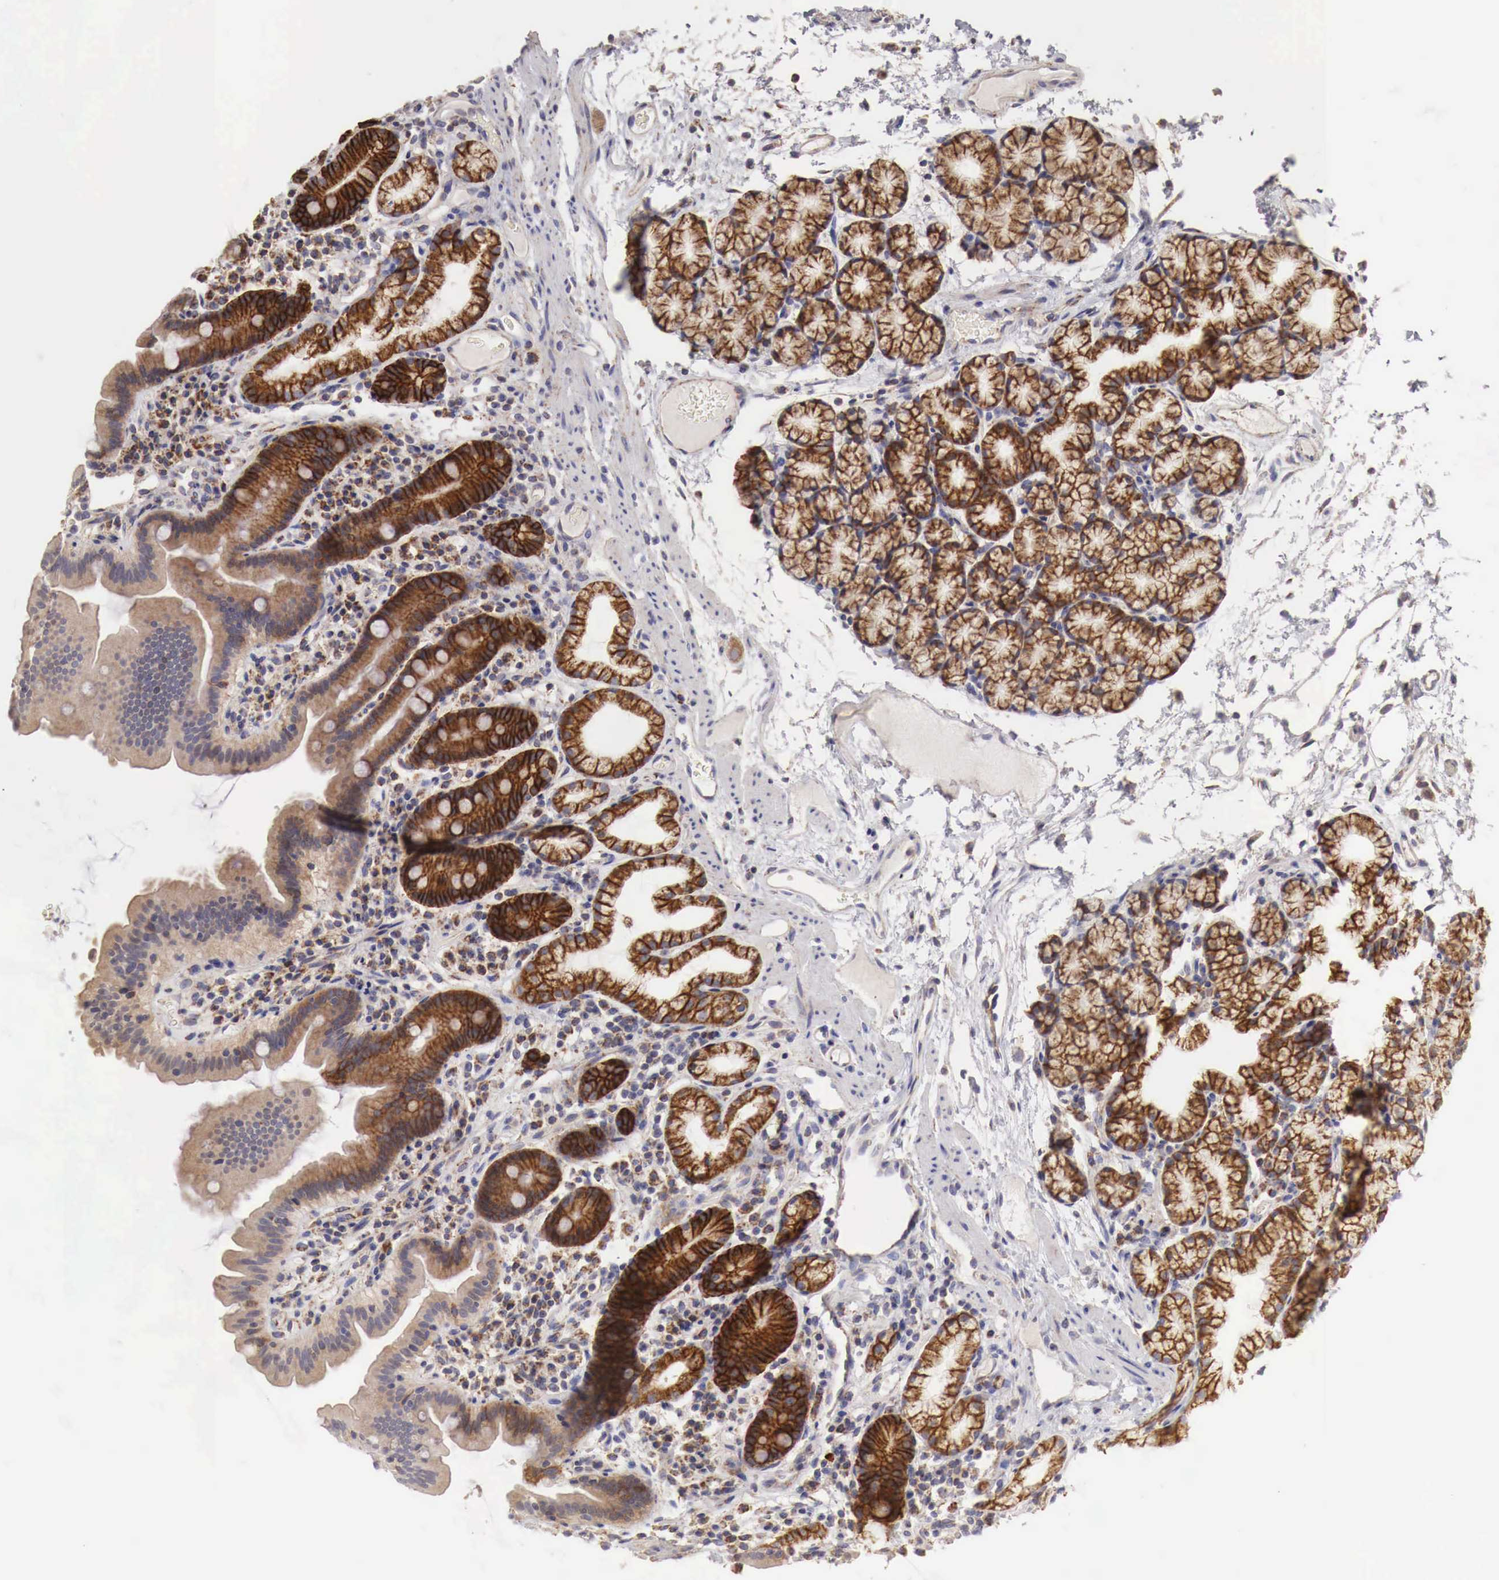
{"staining": {"intensity": "strong", "quantity": ">75%", "location": "cytoplasmic/membranous"}, "tissue": "duodenum", "cell_type": "Glandular cells", "image_type": "normal", "snomed": [{"axis": "morphology", "description": "Normal tissue, NOS"}, {"axis": "topography", "description": "Duodenum"}], "caption": "Protein staining by immunohistochemistry displays strong cytoplasmic/membranous positivity in about >75% of glandular cells in normal duodenum.", "gene": "XPNPEP3", "patient": {"sex": "female", "age": 48}}